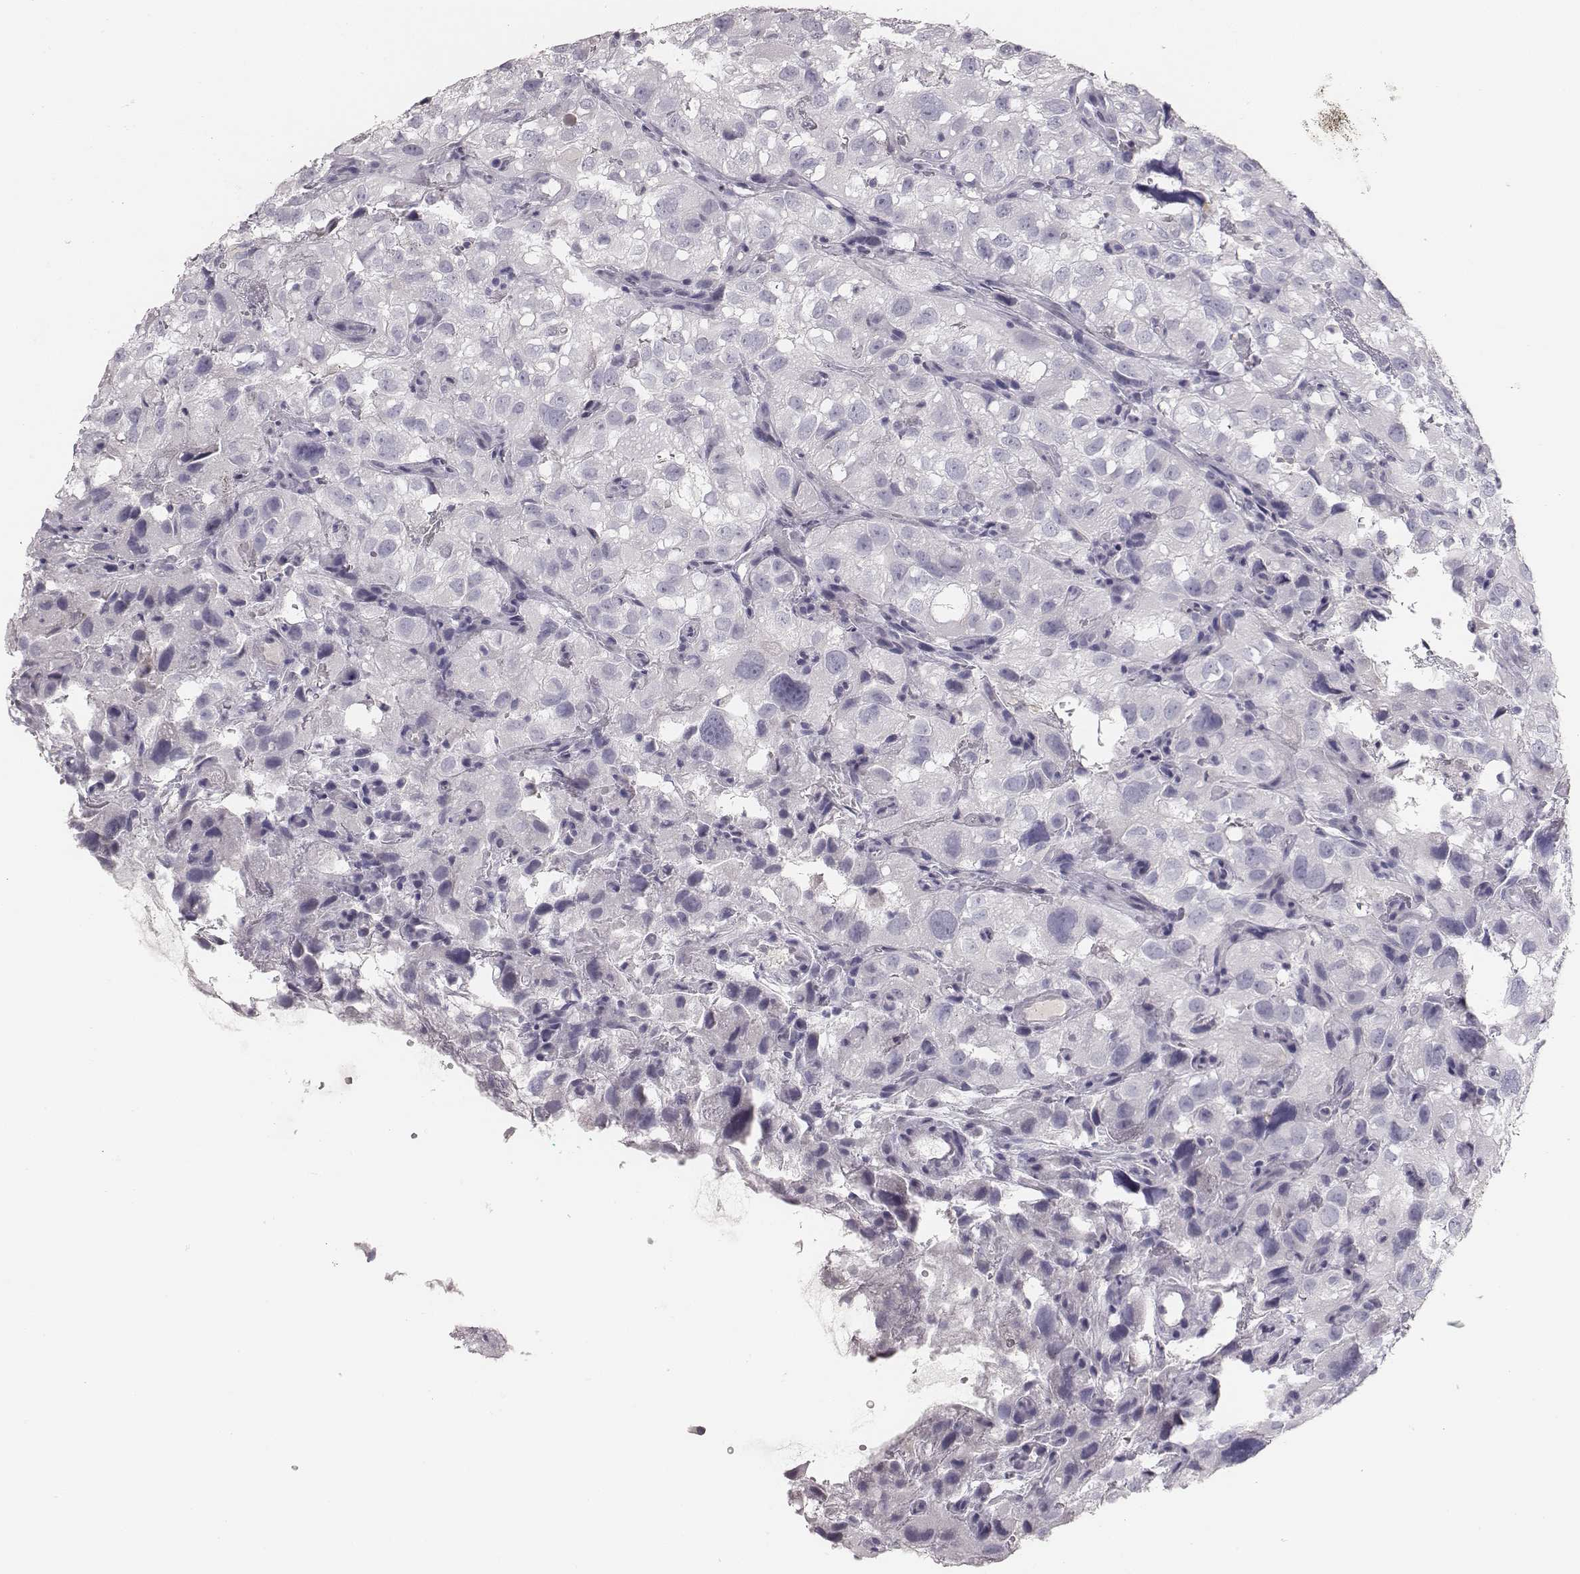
{"staining": {"intensity": "negative", "quantity": "none", "location": "none"}, "tissue": "renal cancer", "cell_type": "Tumor cells", "image_type": "cancer", "snomed": [{"axis": "morphology", "description": "Adenocarcinoma, NOS"}, {"axis": "topography", "description": "Kidney"}], "caption": "The micrograph exhibits no significant positivity in tumor cells of renal adenocarcinoma.", "gene": "MYH6", "patient": {"sex": "male", "age": 64}}